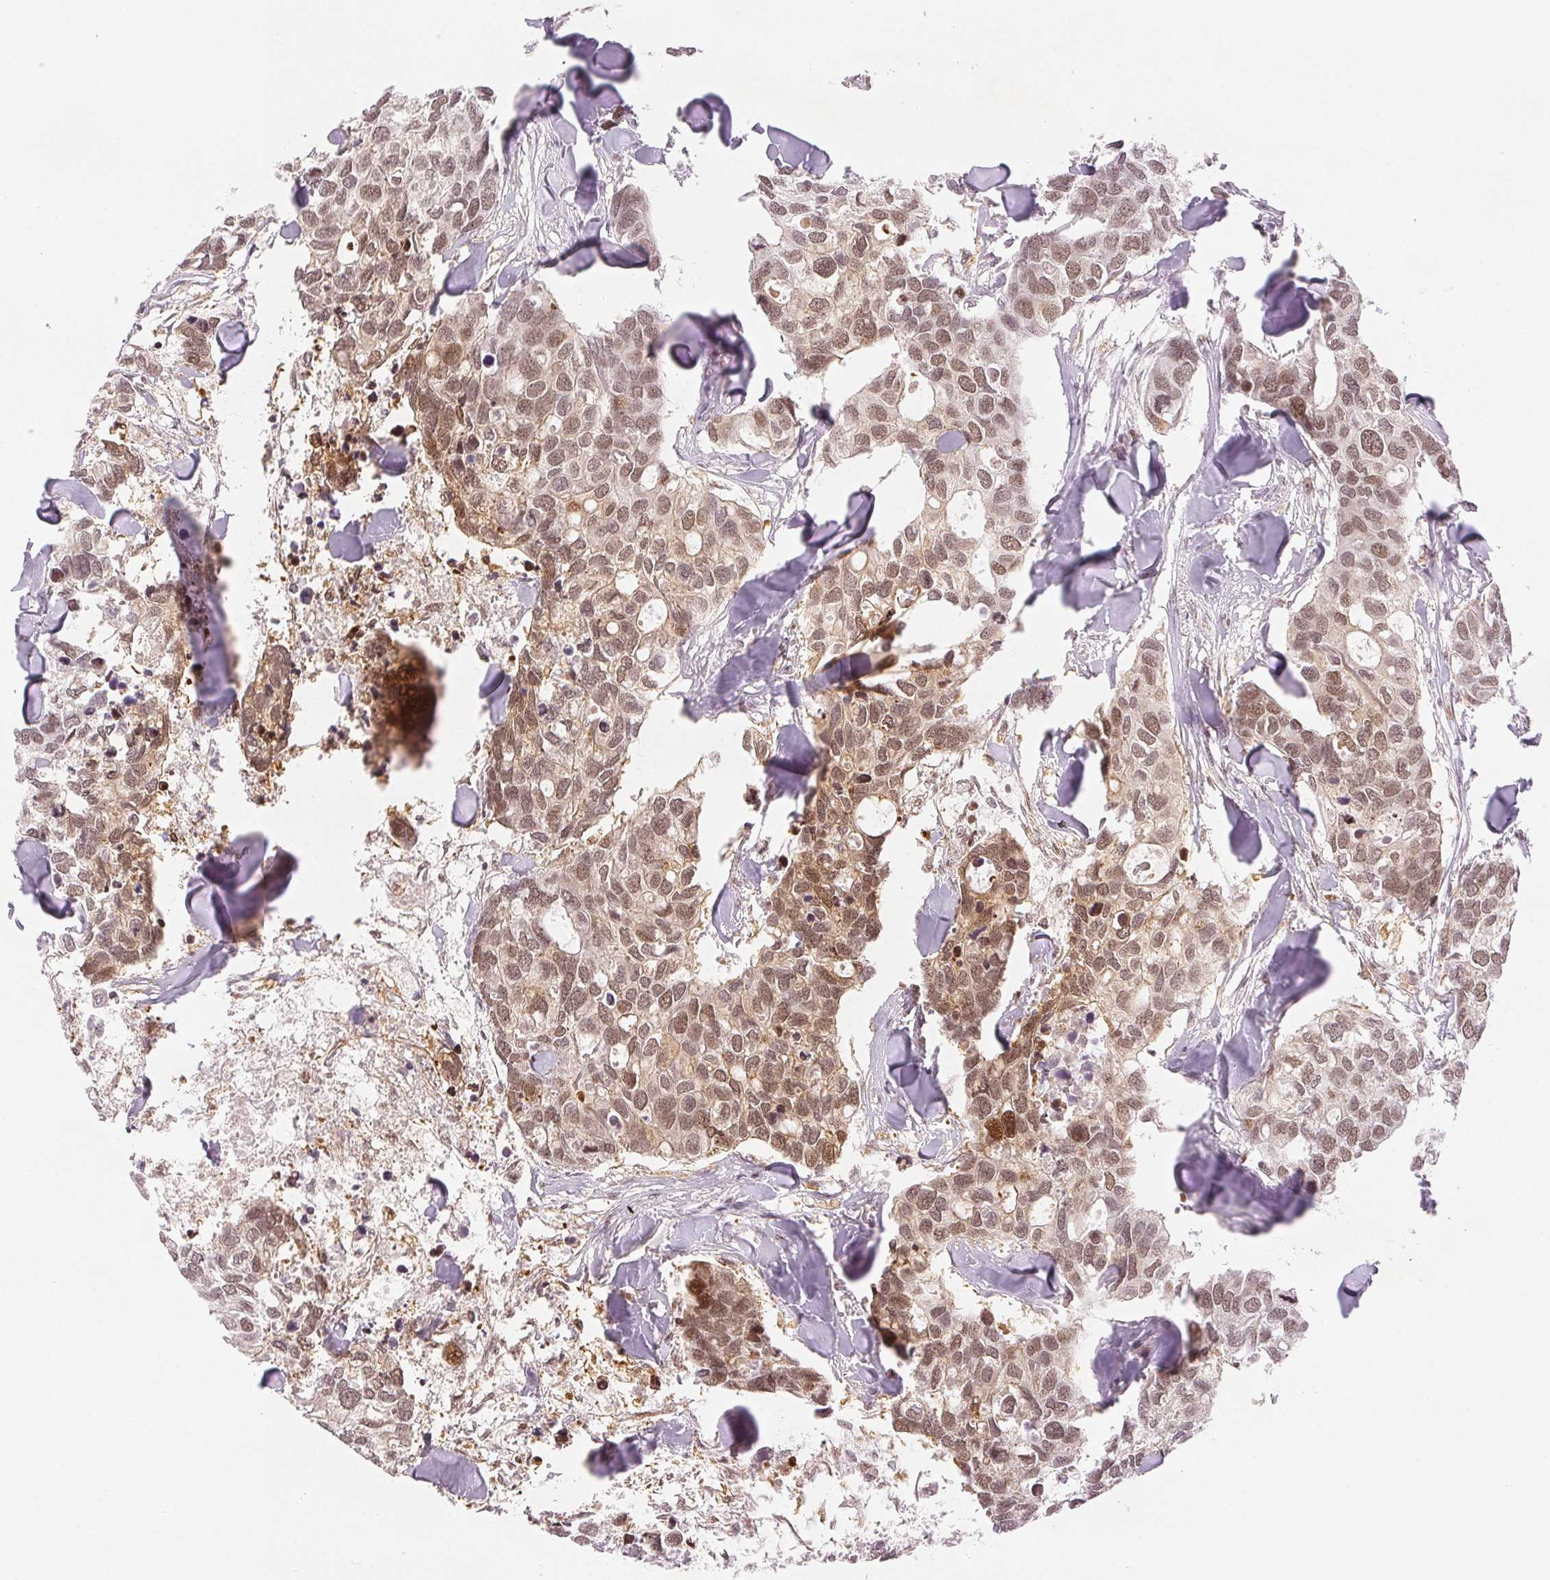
{"staining": {"intensity": "moderate", "quantity": ">75%", "location": "nuclear"}, "tissue": "breast cancer", "cell_type": "Tumor cells", "image_type": "cancer", "snomed": [{"axis": "morphology", "description": "Duct carcinoma"}, {"axis": "topography", "description": "Breast"}], "caption": "Protein staining by IHC displays moderate nuclear positivity in approximately >75% of tumor cells in breast invasive ductal carcinoma.", "gene": "DEK", "patient": {"sex": "female", "age": 83}}